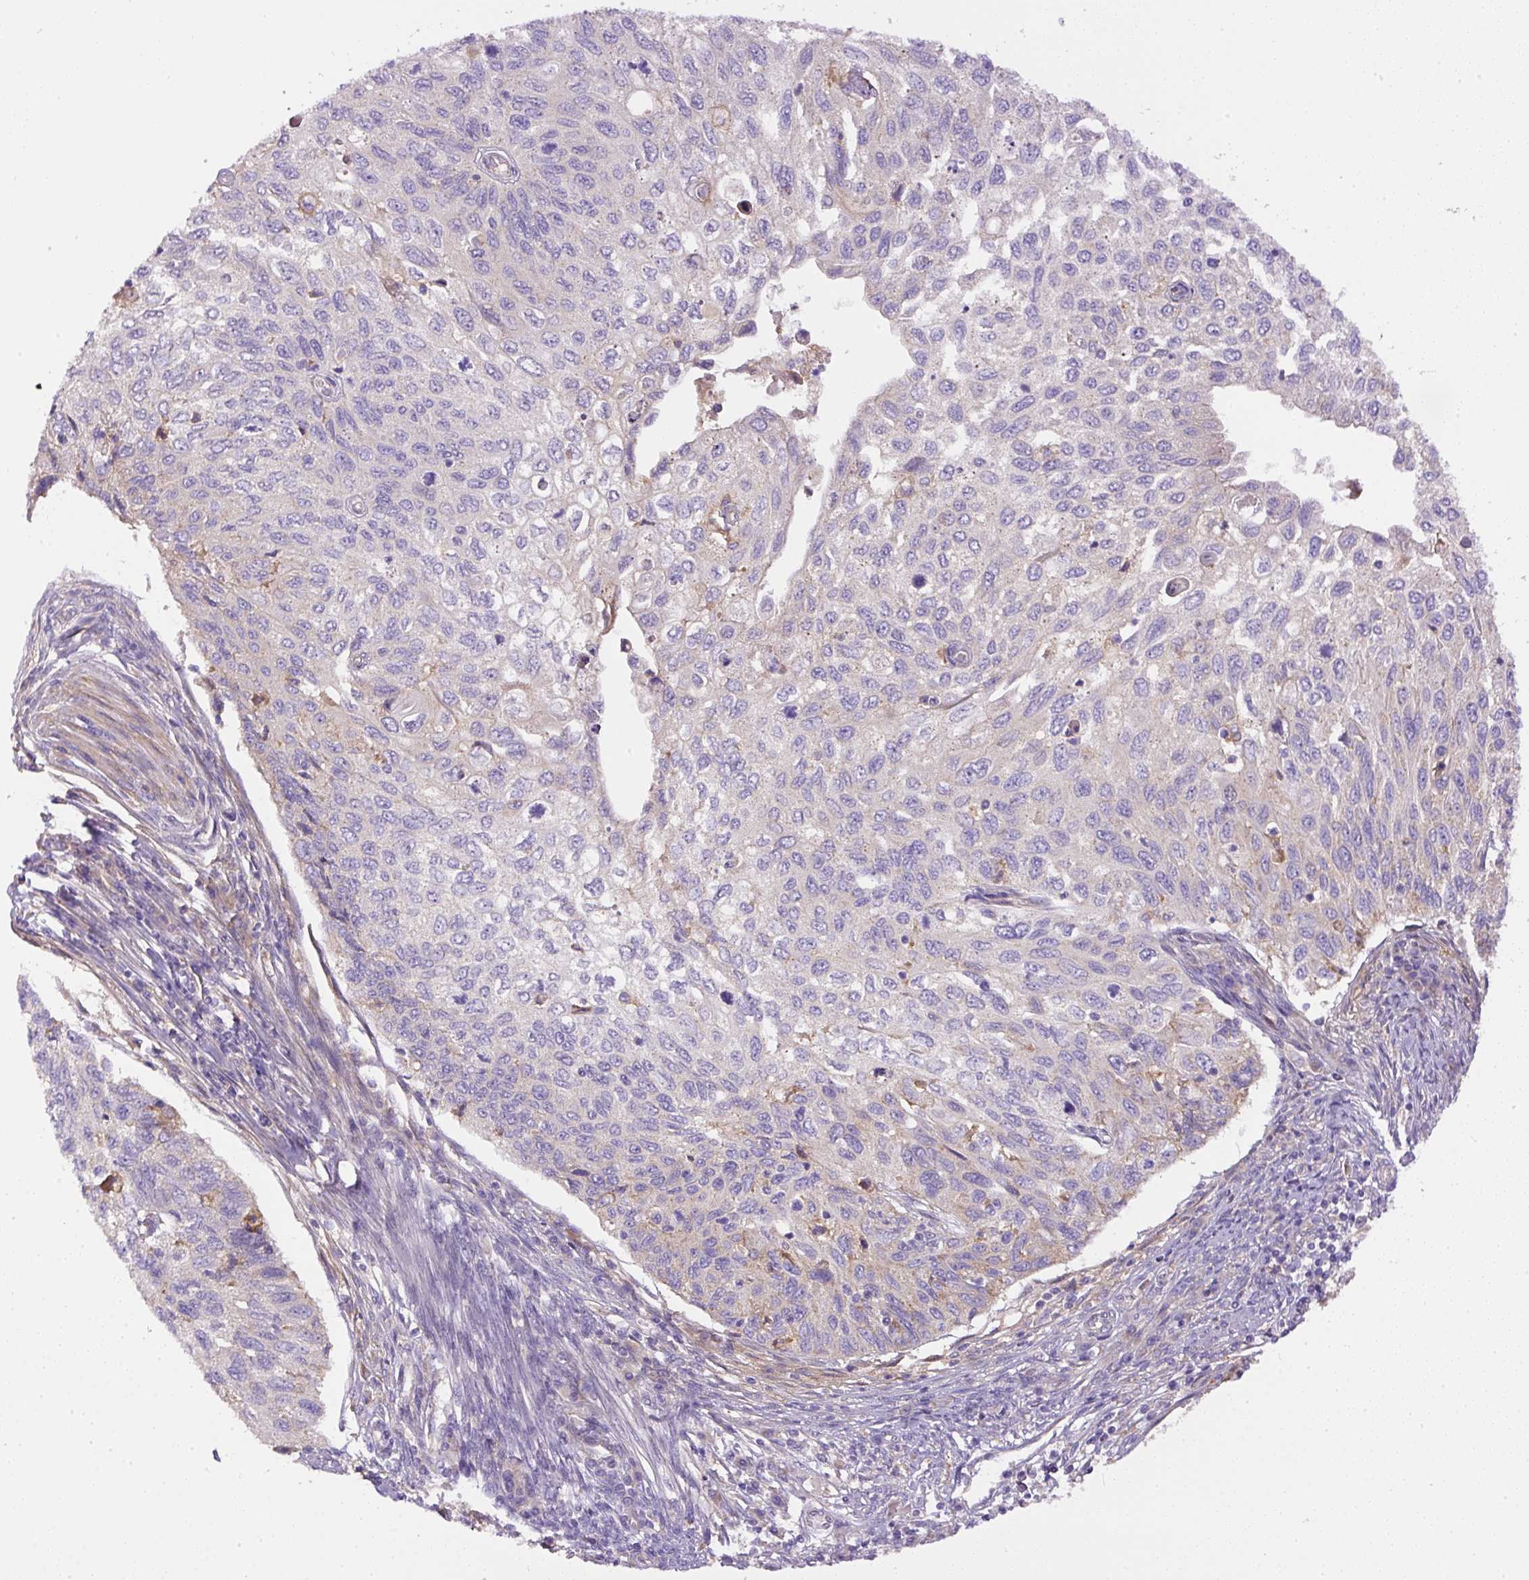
{"staining": {"intensity": "weak", "quantity": "<25%", "location": "cytoplasmic/membranous"}, "tissue": "cervical cancer", "cell_type": "Tumor cells", "image_type": "cancer", "snomed": [{"axis": "morphology", "description": "Squamous cell carcinoma, NOS"}, {"axis": "topography", "description": "Cervix"}], "caption": "There is no significant expression in tumor cells of cervical squamous cell carcinoma.", "gene": "DAPK1", "patient": {"sex": "female", "age": 70}}